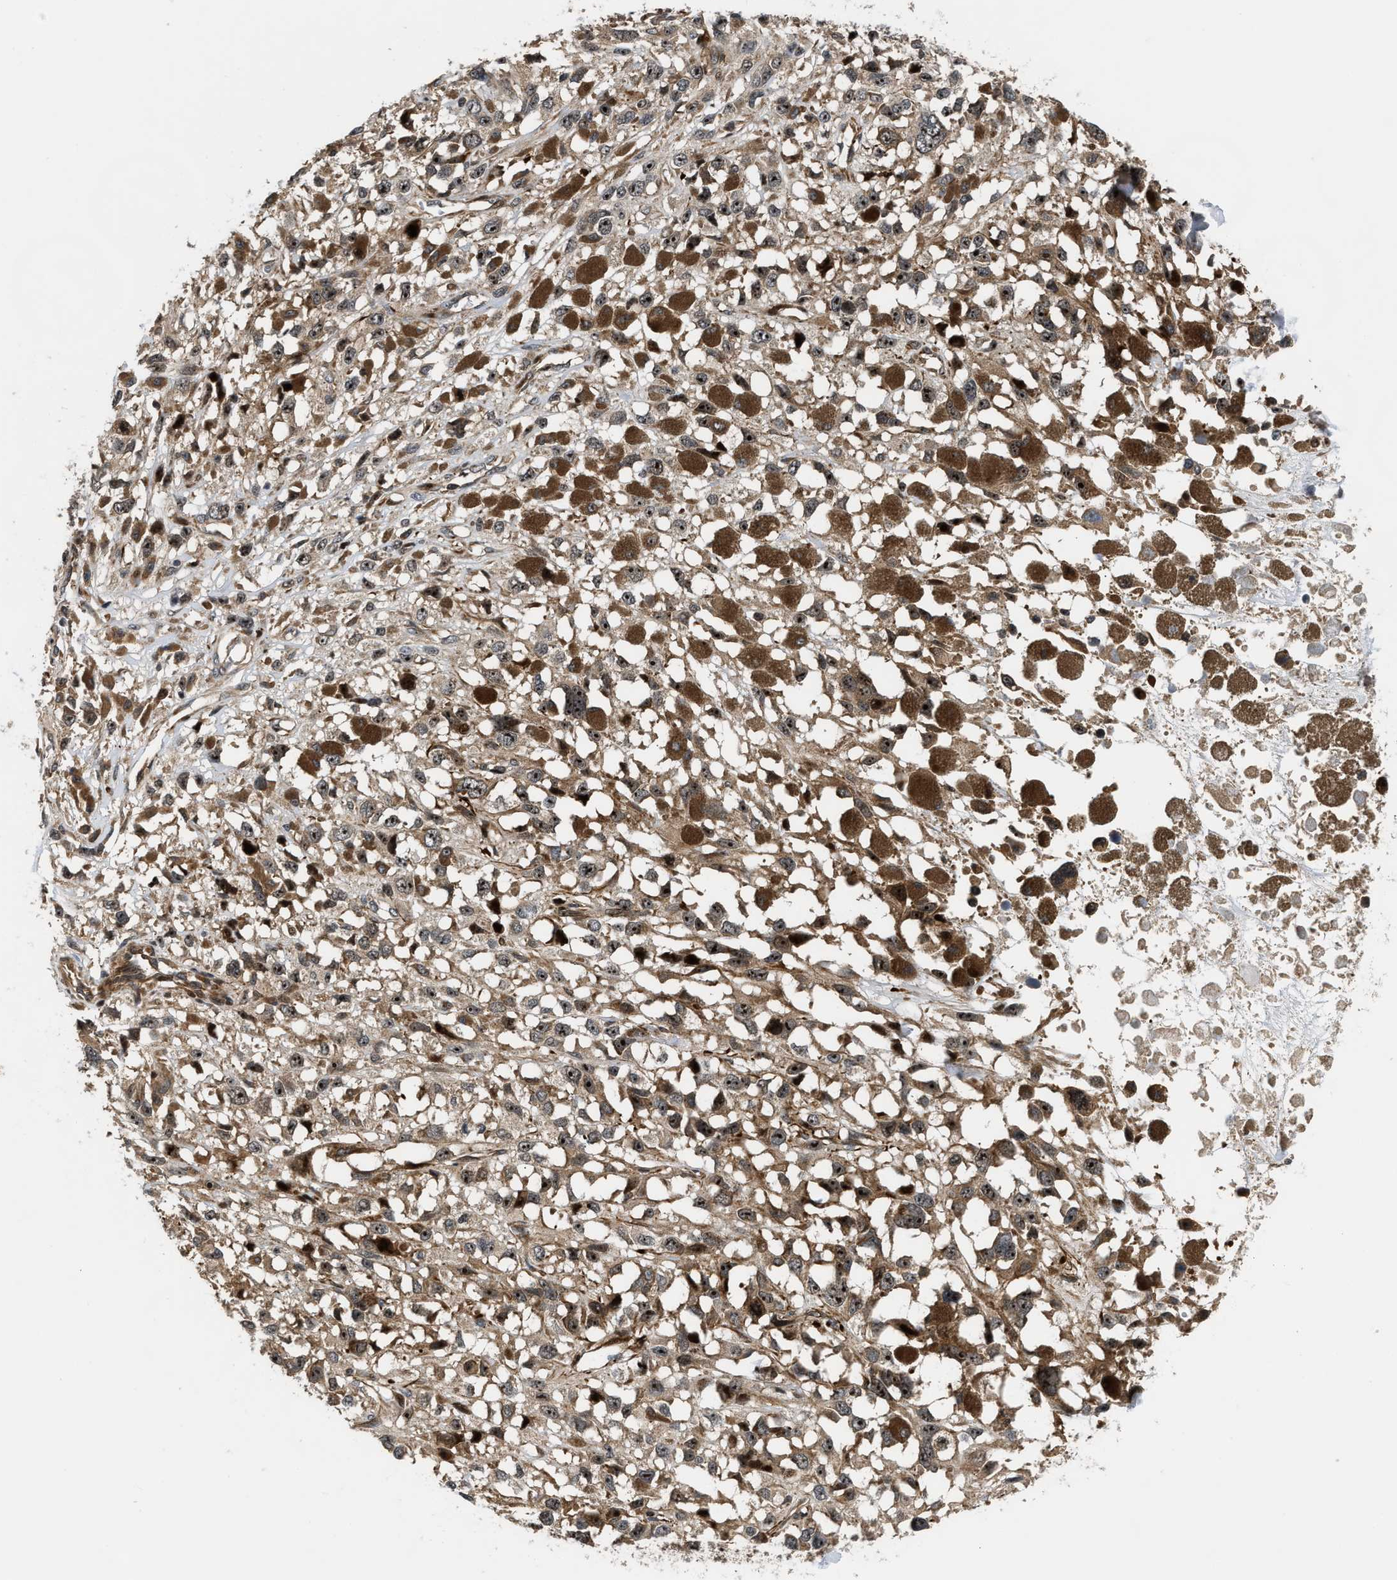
{"staining": {"intensity": "moderate", "quantity": ">75%", "location": "cytoplasmic/membranous,nuclear"}, "tissue": "melanoma", "cell_type": "Tumor cells", "image_type": "cancer", "snomed": [{"axis": "morphology", "description": "Malignant melanoma, Metastatic site"}, {"axis": "topography", "description": "Lymph node"}], "caption": "Immunohistochemistry (IHC) of human melanoma demonstrates medium levels of moderate cytoplasmic/membranous and nuclear expression in approximately >75% of tumor cells.", "gene": "ALDH3A2", "patient": {"sex": "male", "age": 59}}